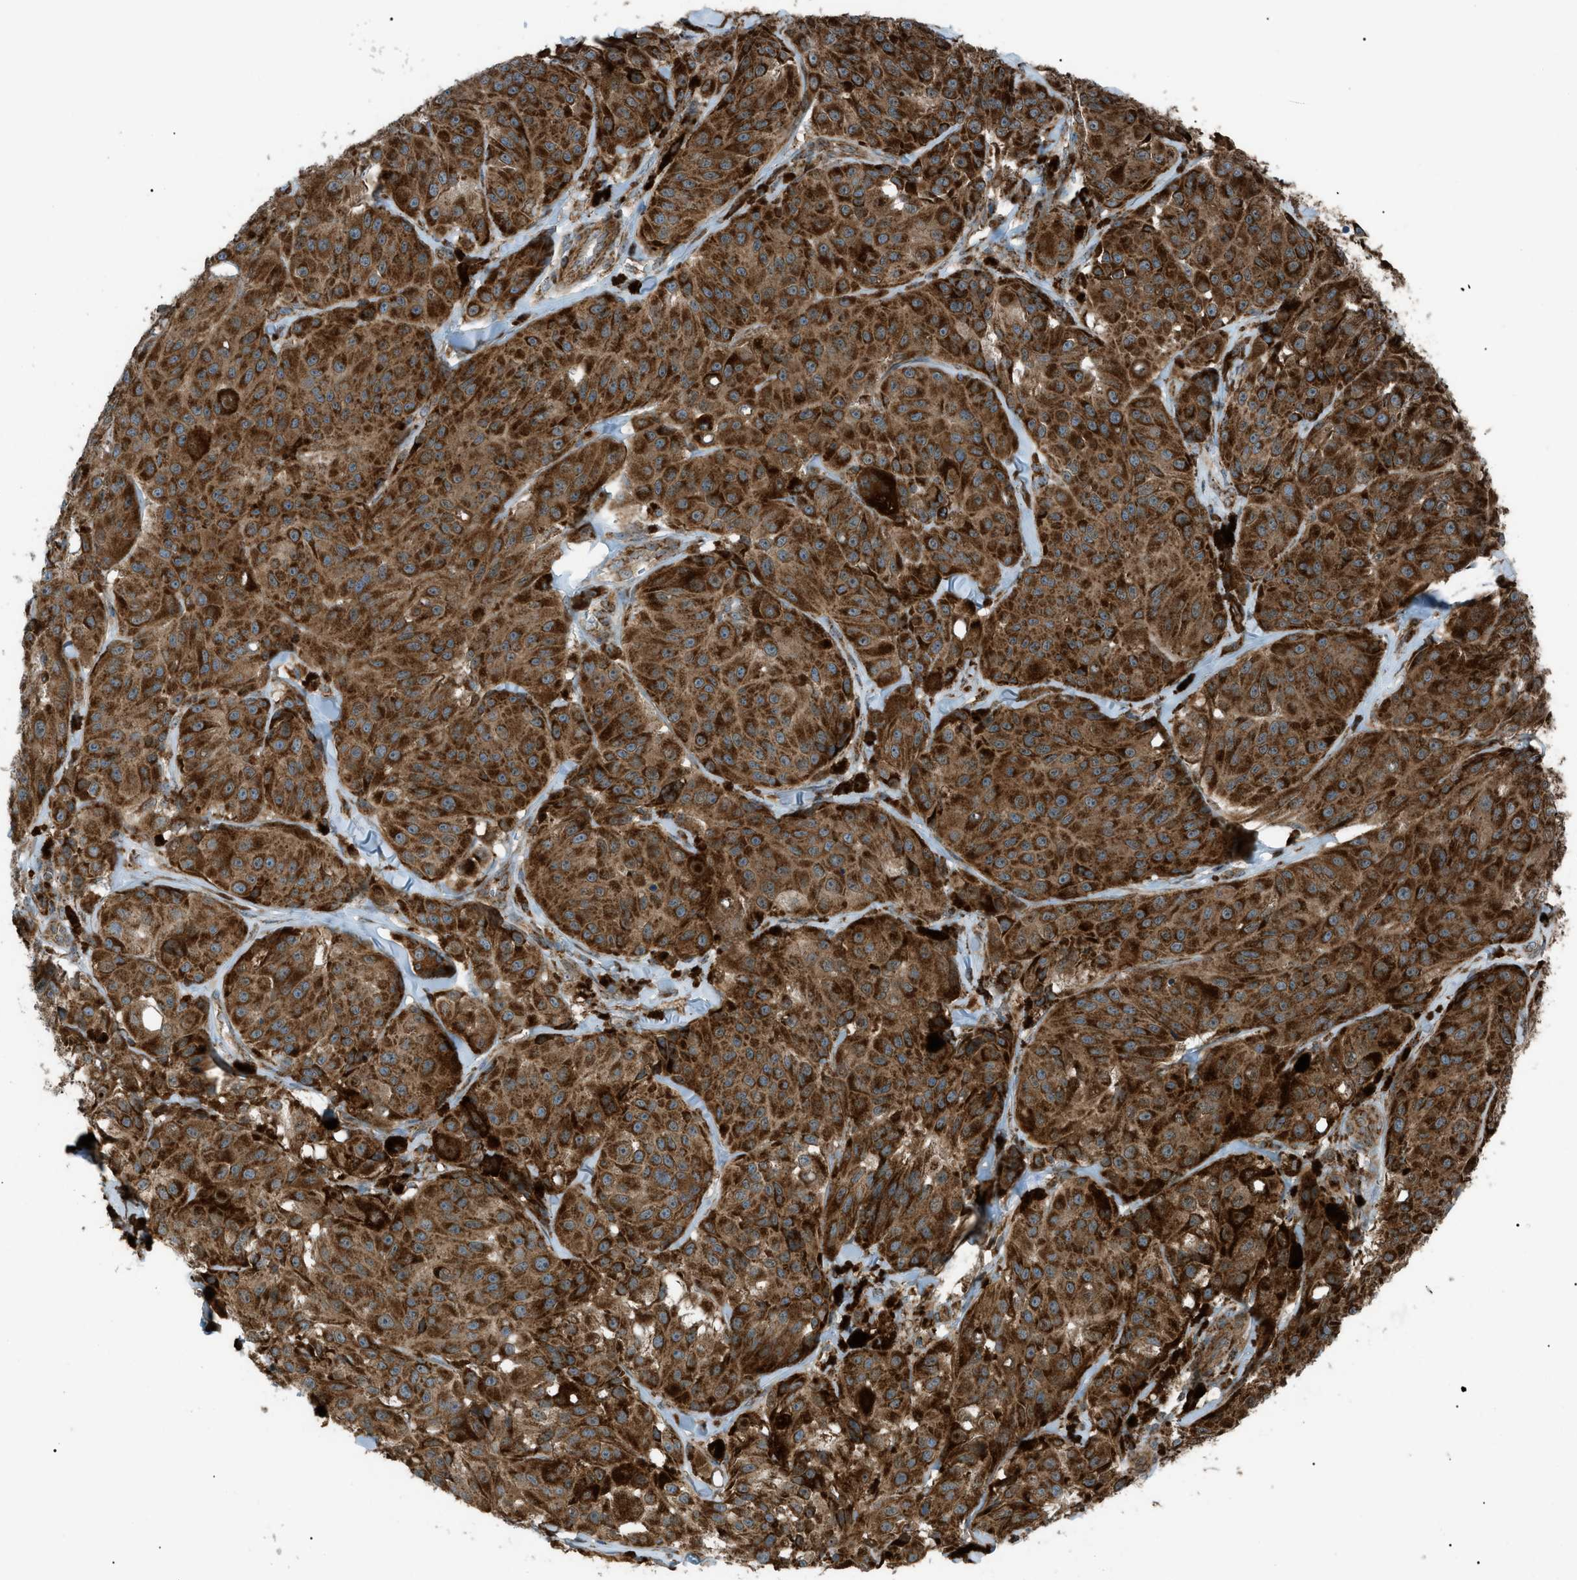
{"staining": {"intensity": "strong", "quantity": ">75%", "location": "cytoplasmic/membranous"}, "tissue": "melanoma", "cell_type": "Tumor cells", "image_type": "cancer", "snomed": [{"axis": "morphology", "description": "Malignant melanoma, NOS"}, {"axis": "topography", "description": "Skin"}], "caption": "A histopathology image of human malignant melanoma stained for a protein displays strong cytoplasmic/membranous brown staining in tumor cells.", "gene": "C1GALT1C1", "patient": {"sex": "male", "age": 84}}